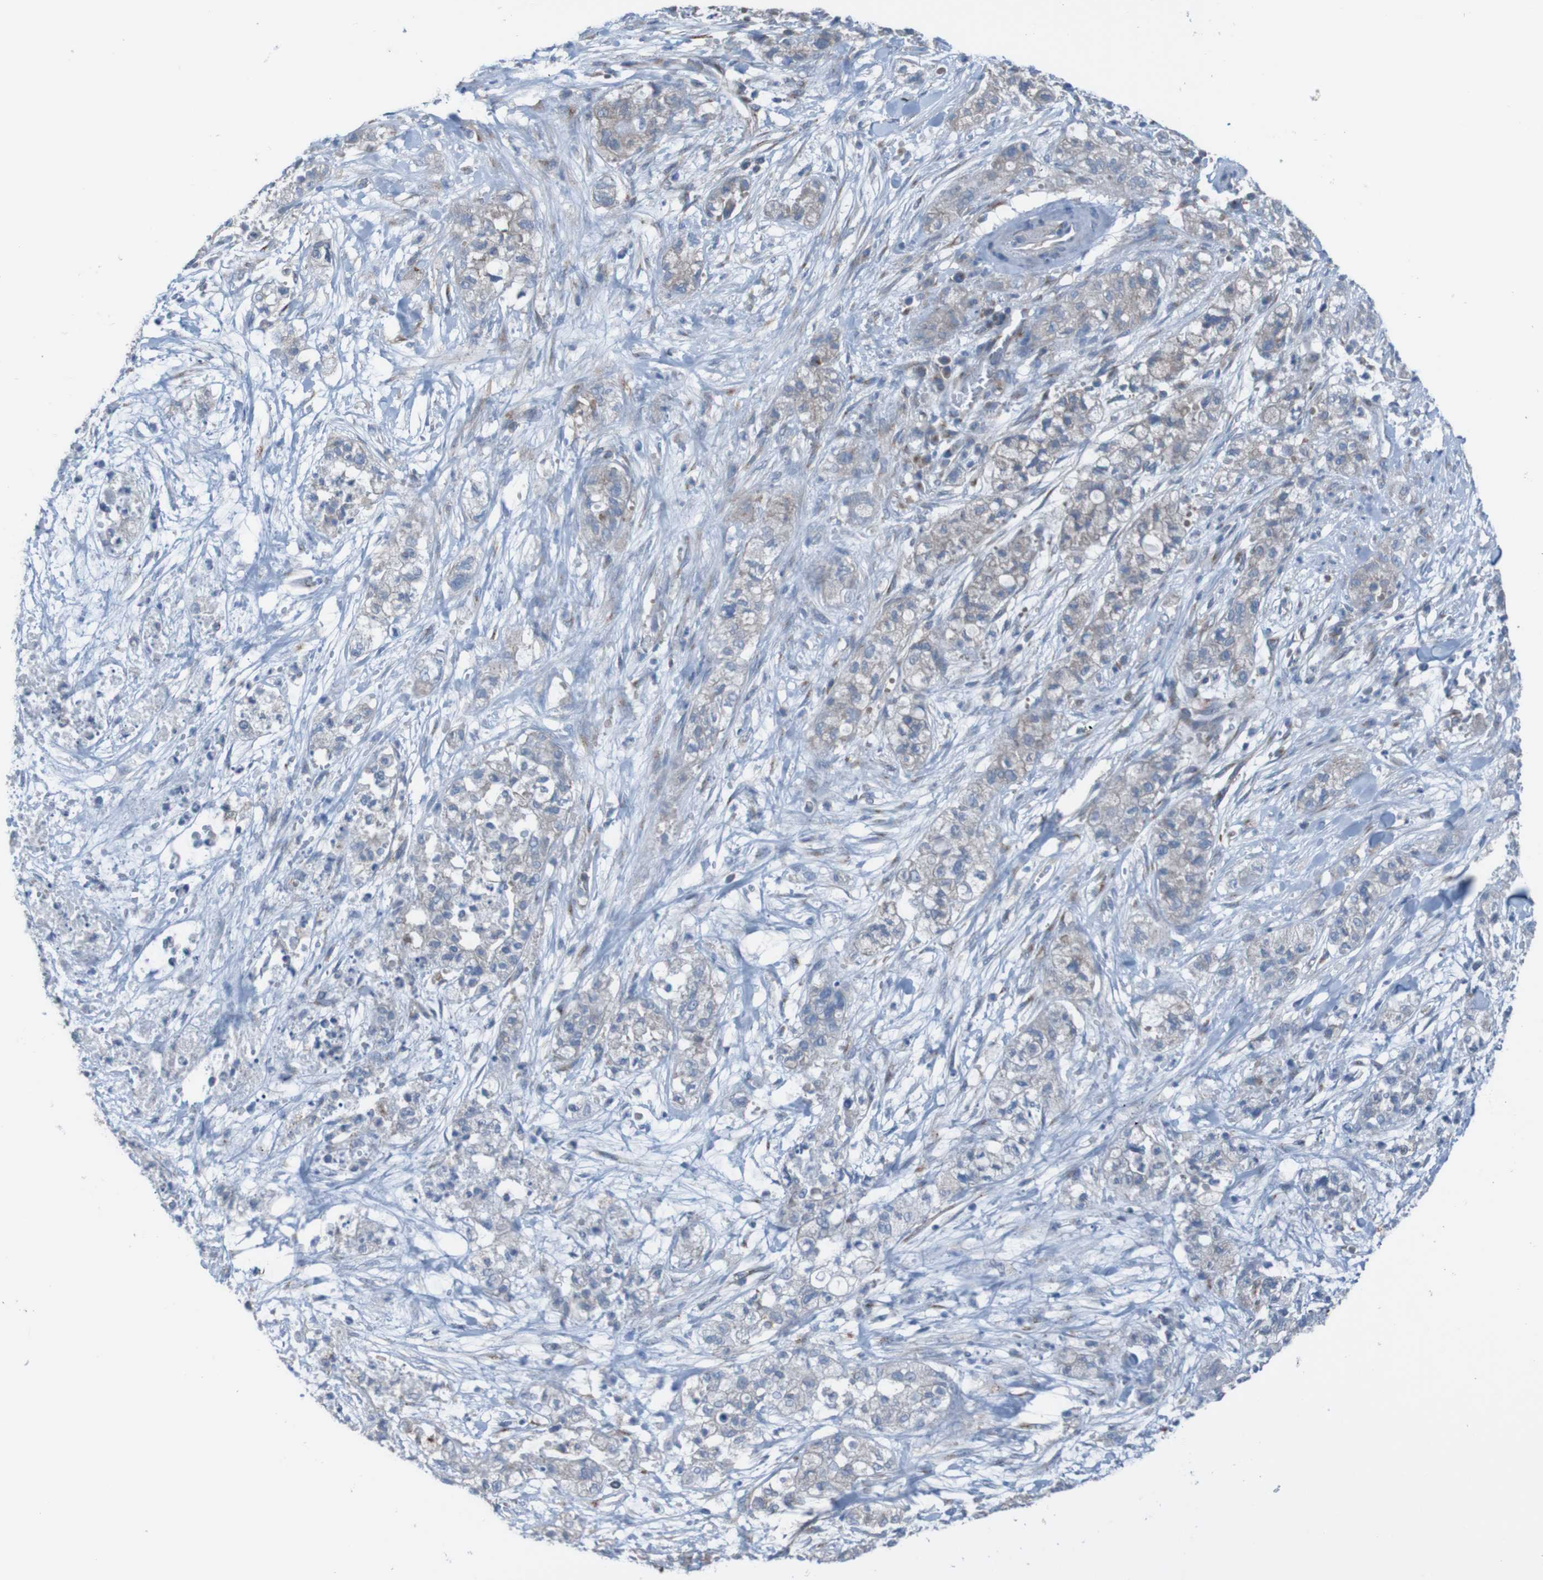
{"staining": {"intensity": "moderate", "quantity": "<25%", "location": "cytoplasmic/membranous"}, "tissue": "pancreatic cancer", "cell_type": "Tumor cells", "image_type": "cancer", "snomed": [{"axis": "morphology", "description": "Adenocarcinoma, NOS"}, {"axis": "topography", "description": "Pancreas"}], "caption": "Immunohistochemical staining of adenocarcinoma (pancreatic) demonstrates low levels of moderate cytoplasmic/membranous expression in about <25% of tumor cells.", "gene": "MINAR1", "patient": {"sex": "female", "age": 78}}